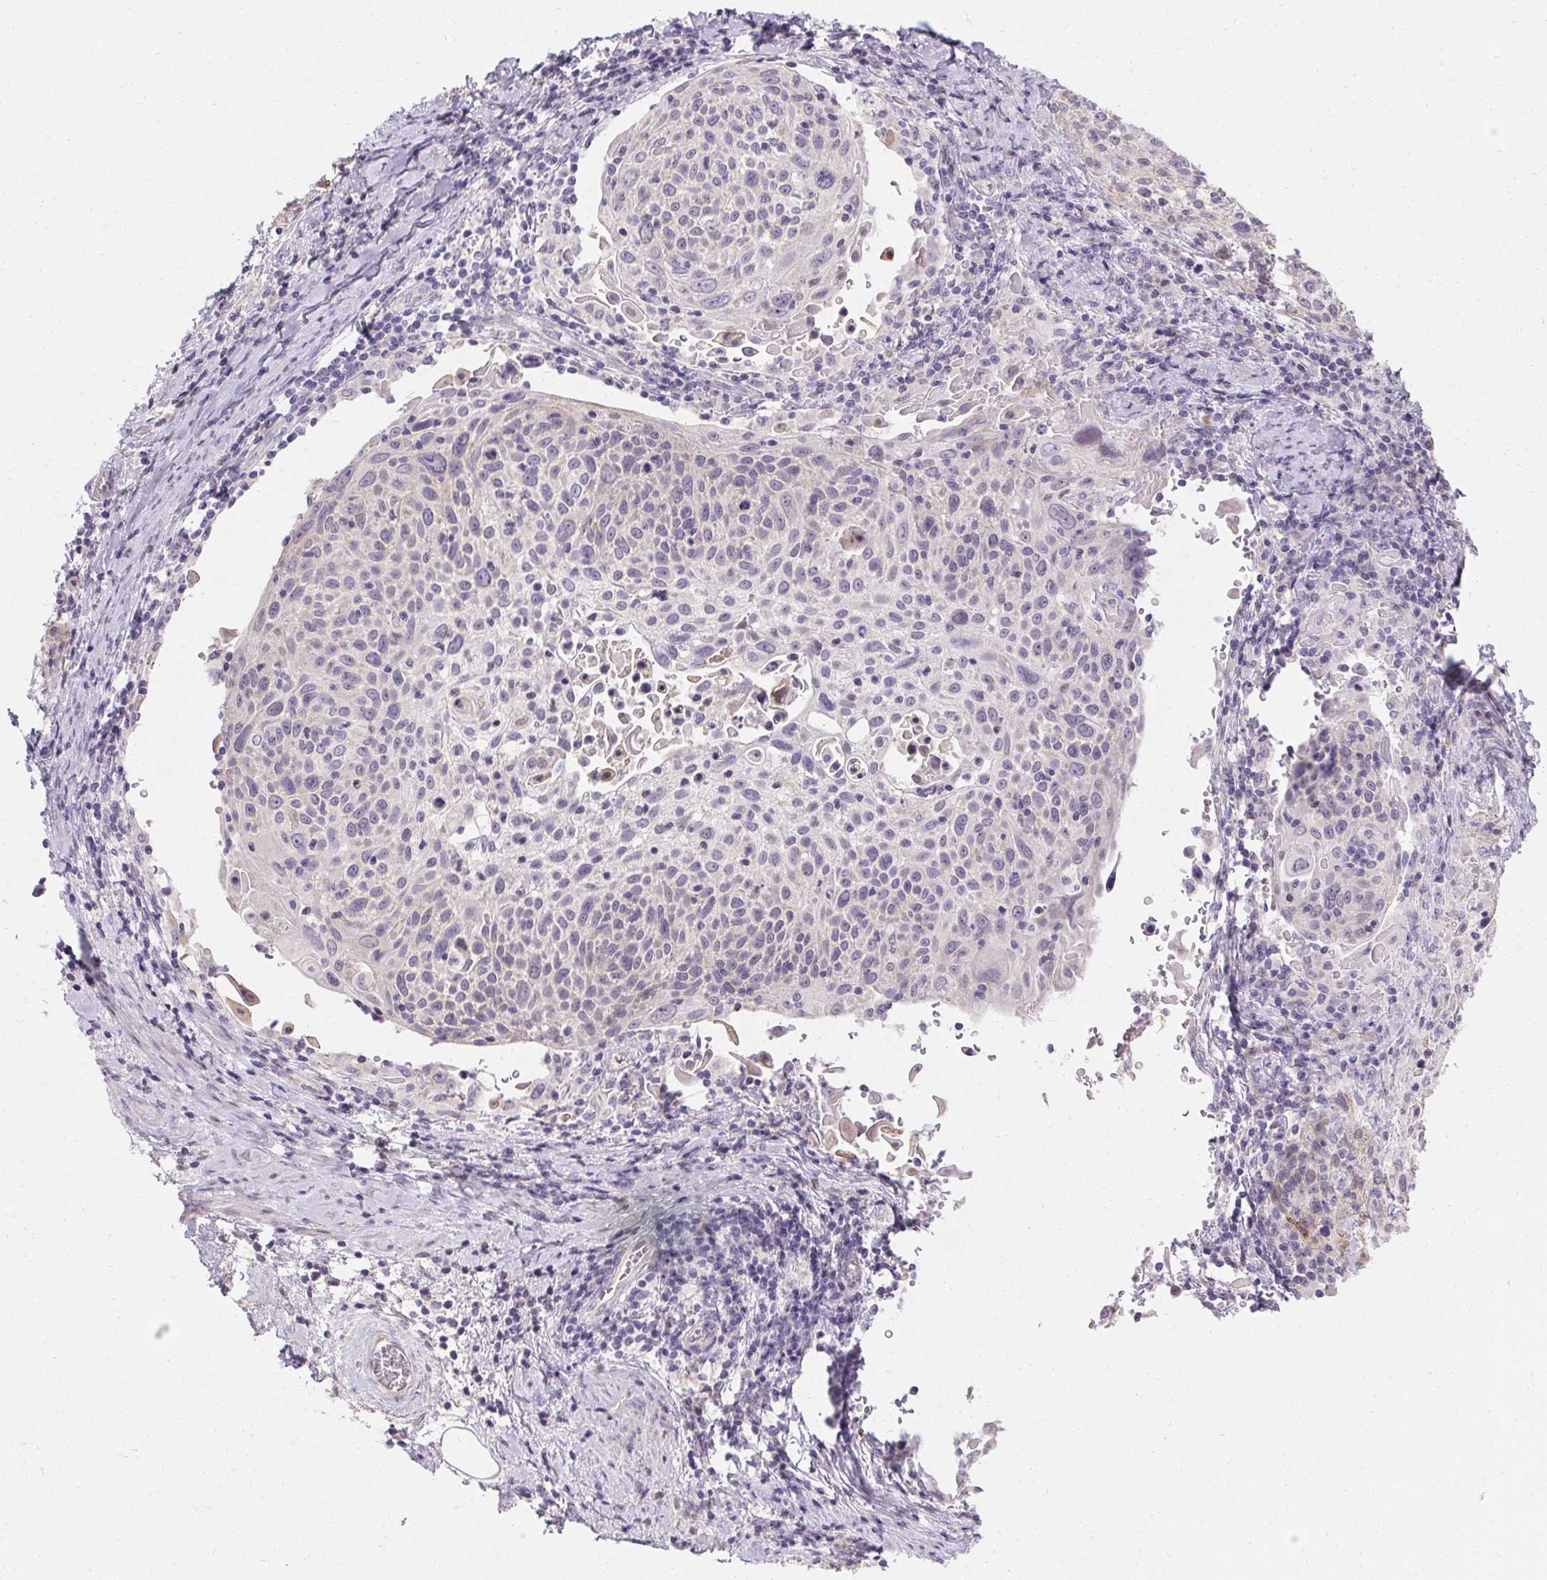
{"staining": {"intensity": "negative", "quantity": "none", "location": "none"}, "tissue": "cervical cancer", "cell_type": "Tumor cells", "image_type": "cancer", "snomed": [{"axis": "morphology", "description": "Squamous cell carcinoma, NOS"}, {"axis": "topography", "description": "Cervix"}], "caption": "A photomicrograph of squamous cell carcinoma (cervical) stained for a protein shows no brown staining in tumor cells. (DAB (3,3'-diaminobenzidine) IHC visualized using brightfield microscopy, high magnification).", "gene": "TRIP13", "patient": {"sex": "female", "age": 61}}